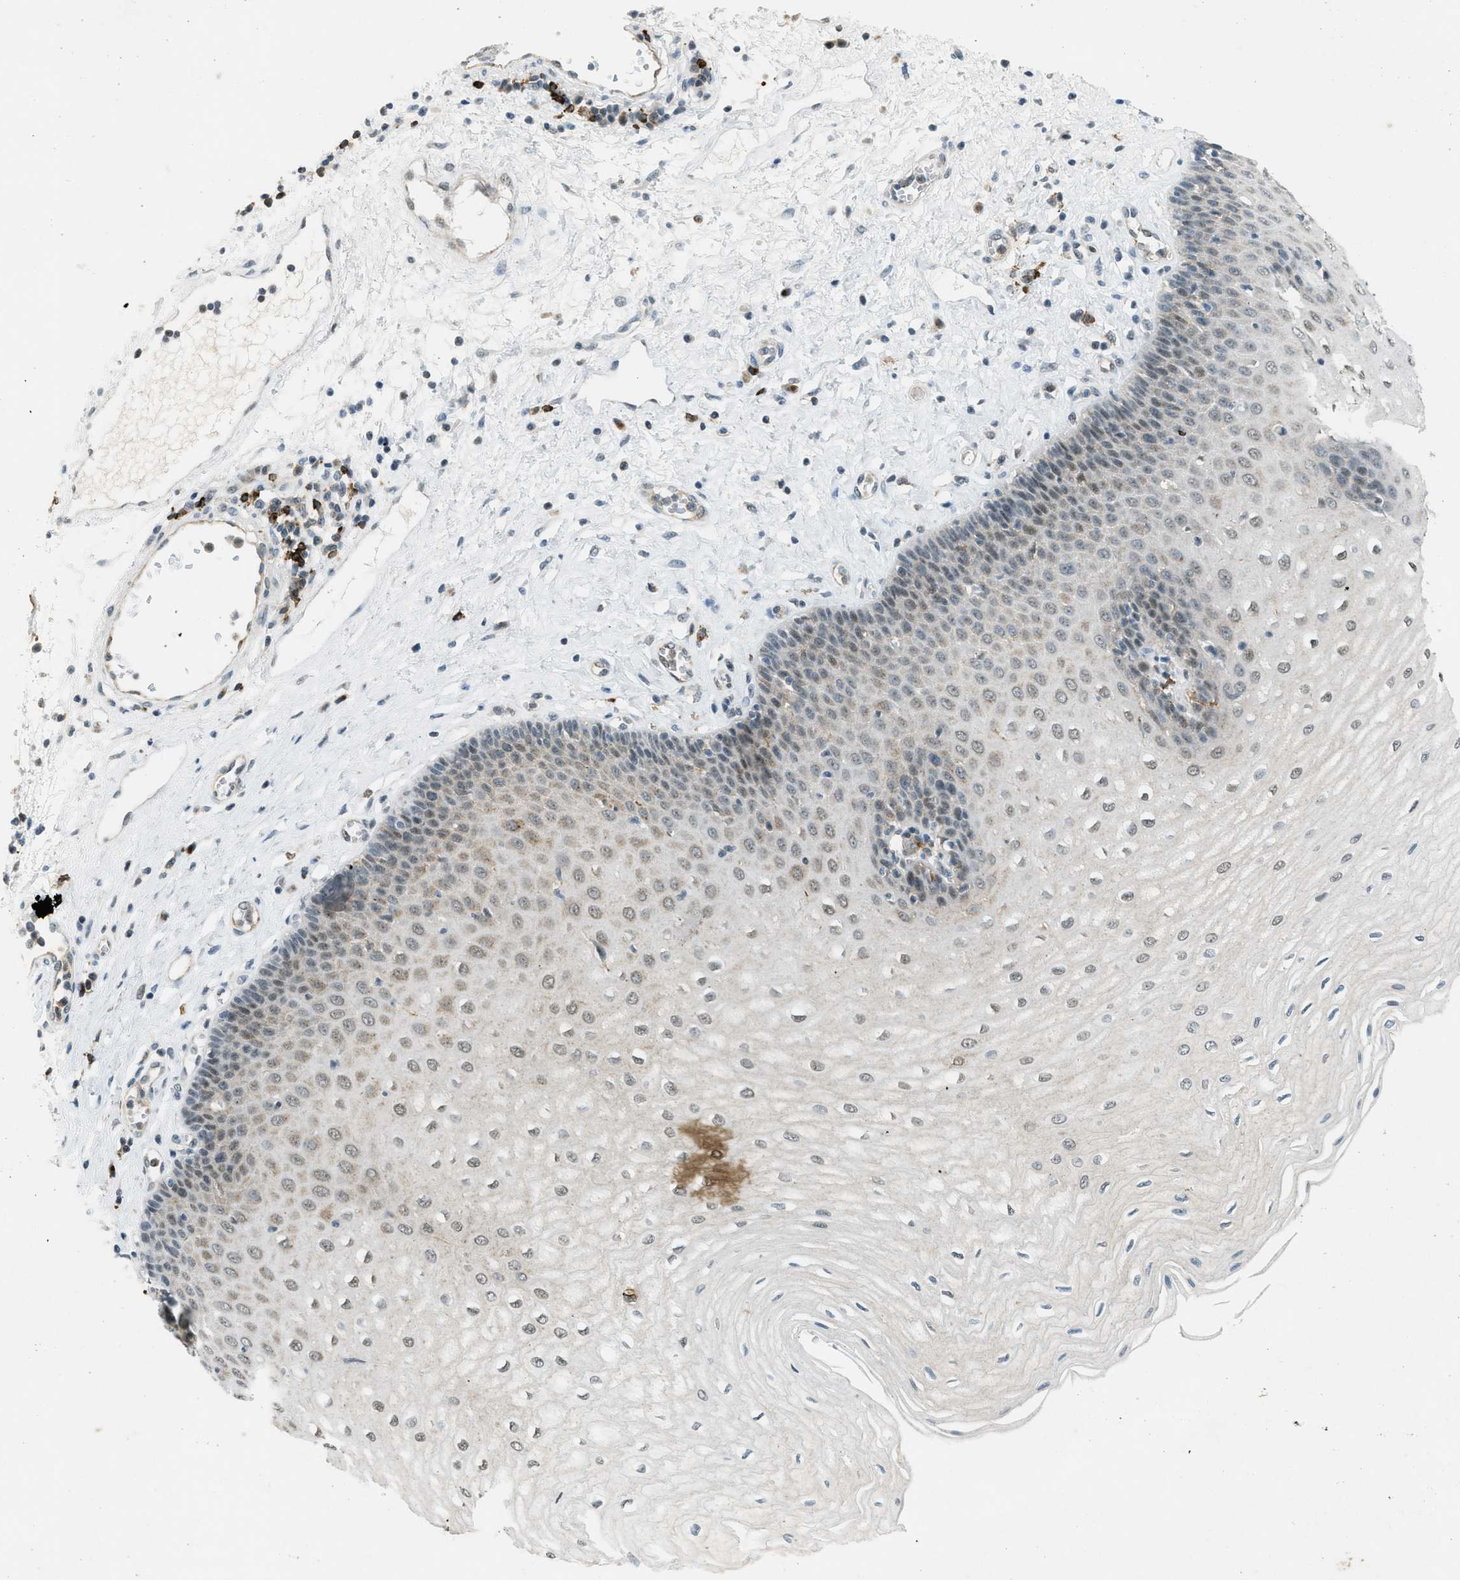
{"staining": {"intensity": "weak", "quantity": "25%-75%", "location": "nuclear"}, "tissue": "esophagus", "cell_type": "Squamous epithelial cells", "image_type": "normal", "snomed": [{"axis": "morphology", "description": "Normal tissue, NOS"}, {"axis": "morphology", "description": "Squamous cell carcinoma, NOS"}, {"axis": "topography", "description": "Esophagus"}], "caption": "The micrograph demonstrates staining of normal esophagus, revealing weak nuclear protein expression (brown color) within squamous epithelial cells.", "gene": "FYN", "patient": {"sex": "male", "age": 65}}